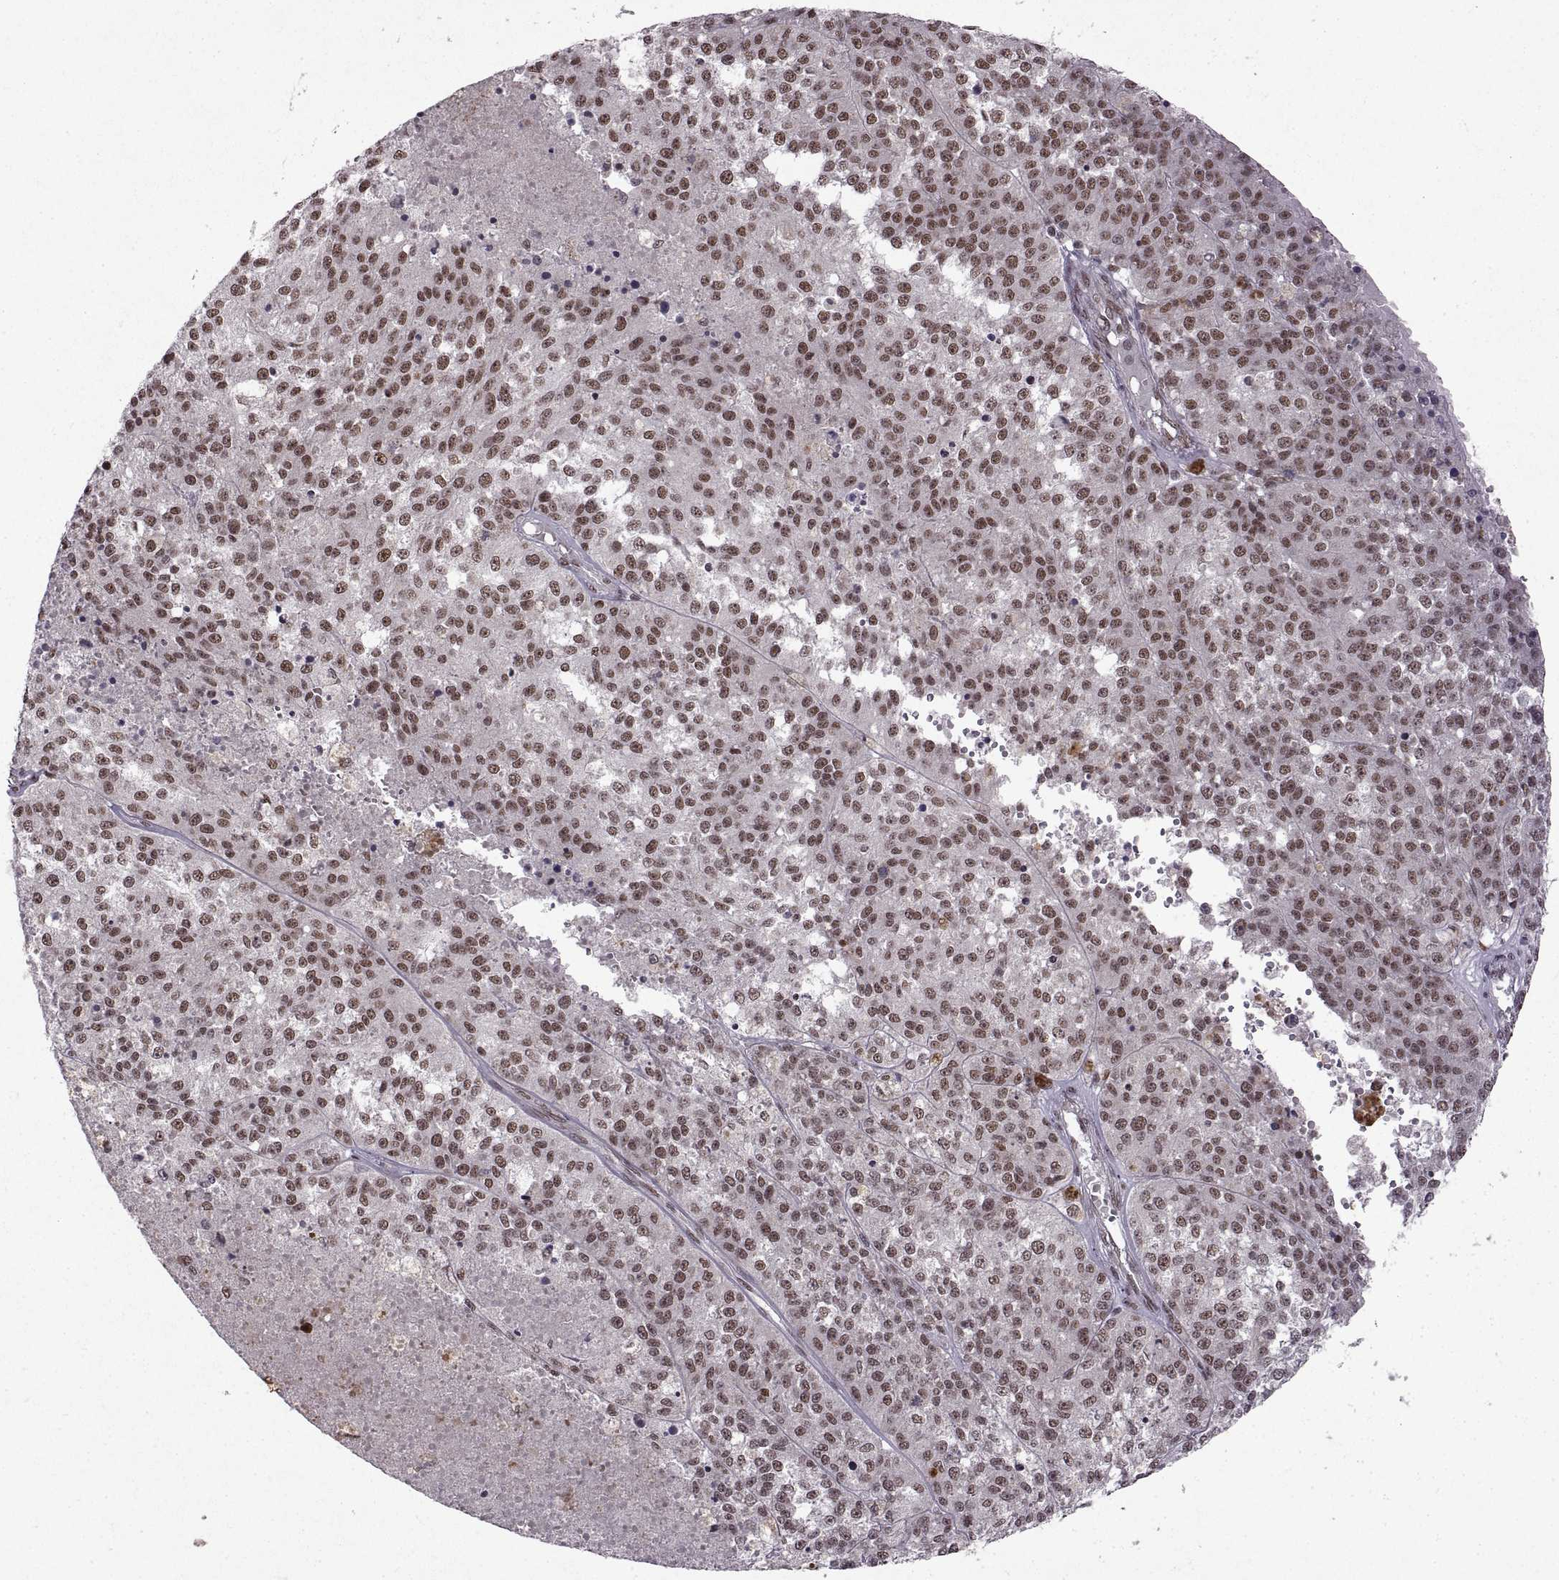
{"staining": {"intensity": "strong", "quantity": "25%-75%", "location": "nuclear"}, "tissue": "melanoma", "cell_type": "Tumor cells", "image_type": "cancer", "snomed": [{"axis": "morphology", "description": "Malignant melanoma, Metastatic site"}, {"axis": "topography", "description": "Lymph node"}], "caption": "The micrograph displays staining of melanoma, revealing strong nuclear protein positivity (brown color) within tumor cells.", "gene": "MT1E", "patient": {"sex": "female", "age": 64}}